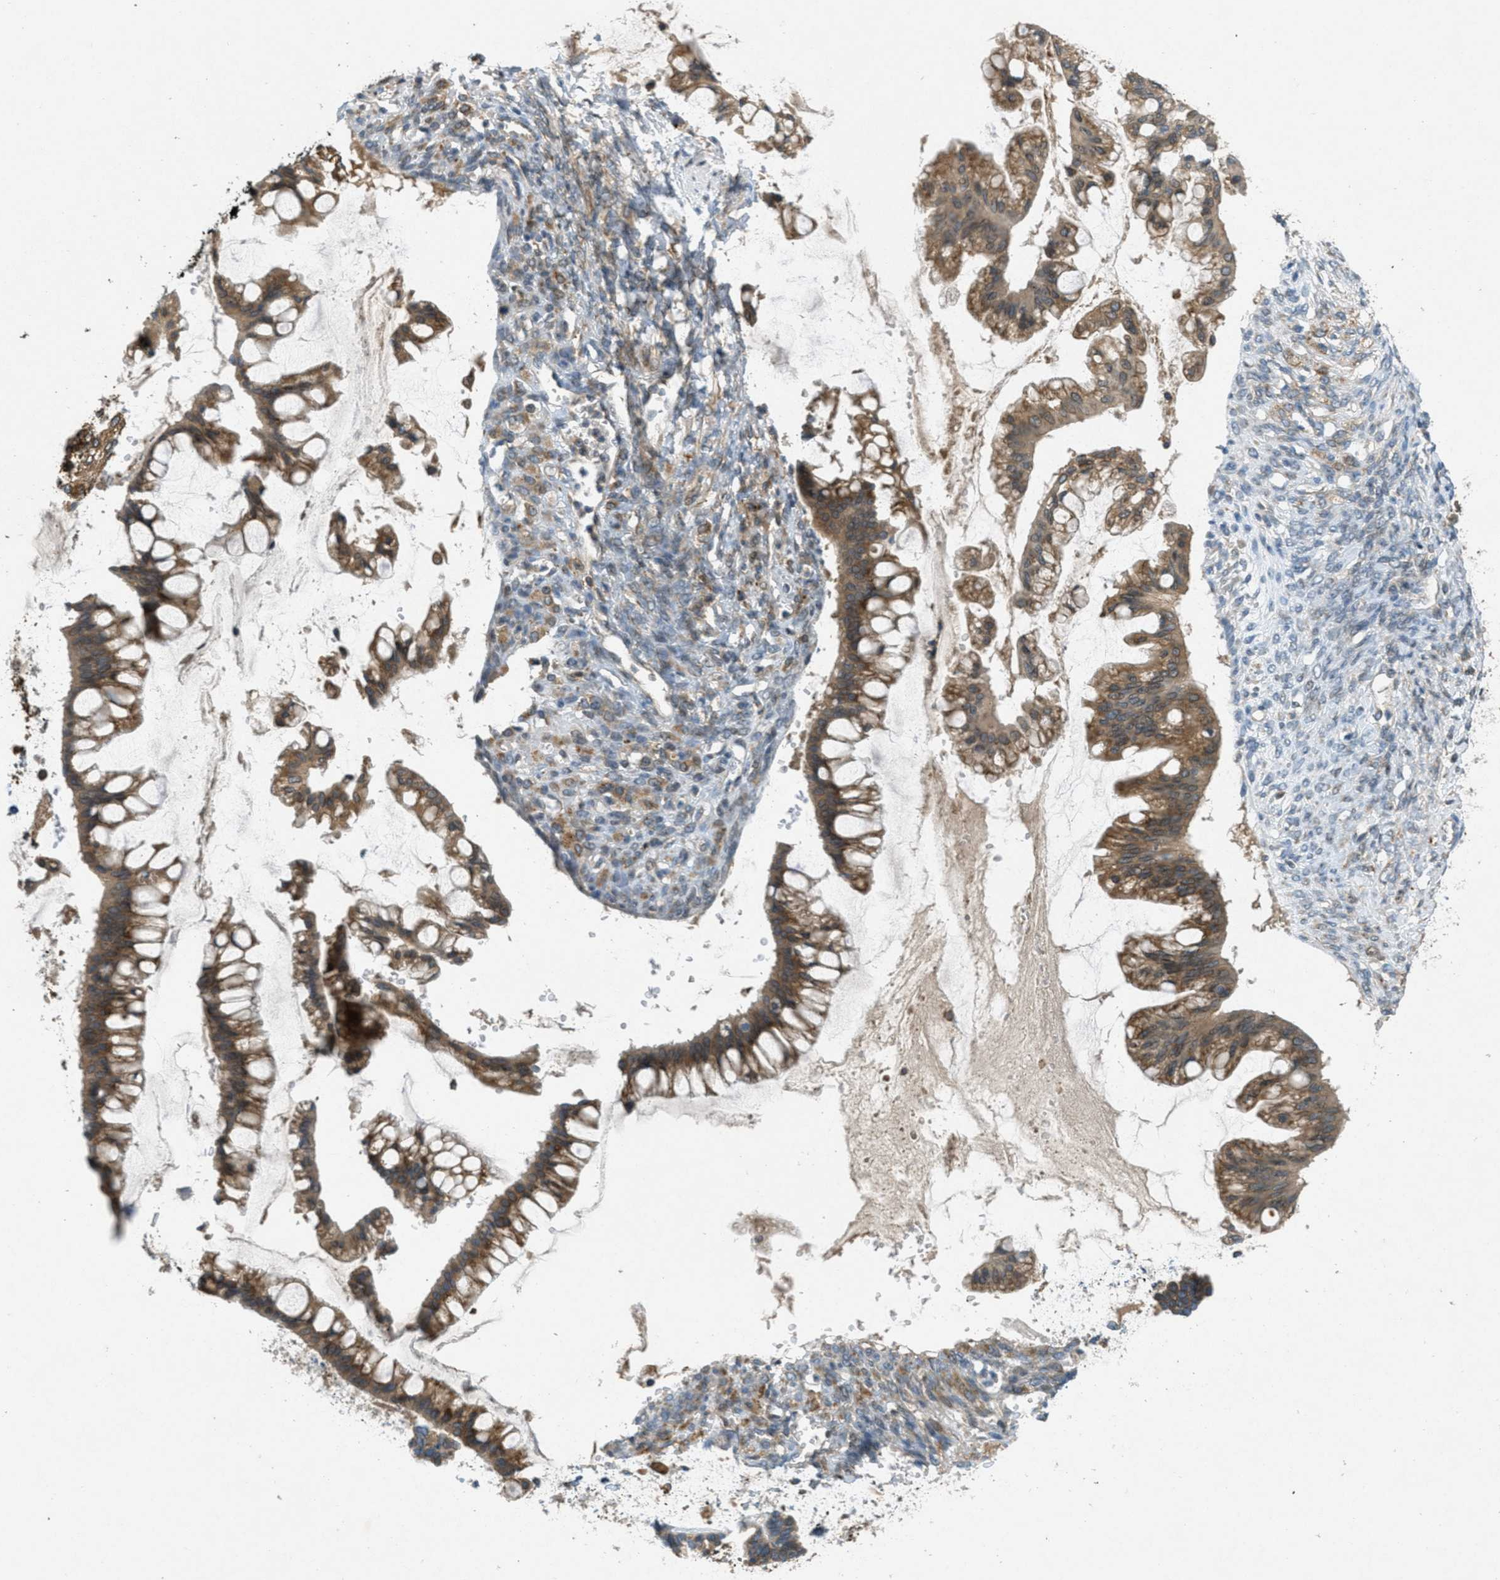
{"staining": {"intensity": "moderate", "quantity": ">75%", "location": "cytoplasmic/membranous"}, "tissue": "ovarian cancer", "cell_type": "Tumor cells", "image_type": "cancer", "snomed": [{"axis": "morphology", "description": "Cystadenocarcinoma, mucinous, NOS"}, {"axis": "topography", "description": "Ovary"}], "caption": "Human ovarian mucinous cystadenocarcinoma stained with a brown dye displays moderate cytoplasmic/membranous positive staining in about >75% of tumor cells.", "gene": "SIGMAR1", "patient": {"sex": "female", "age": 73}}